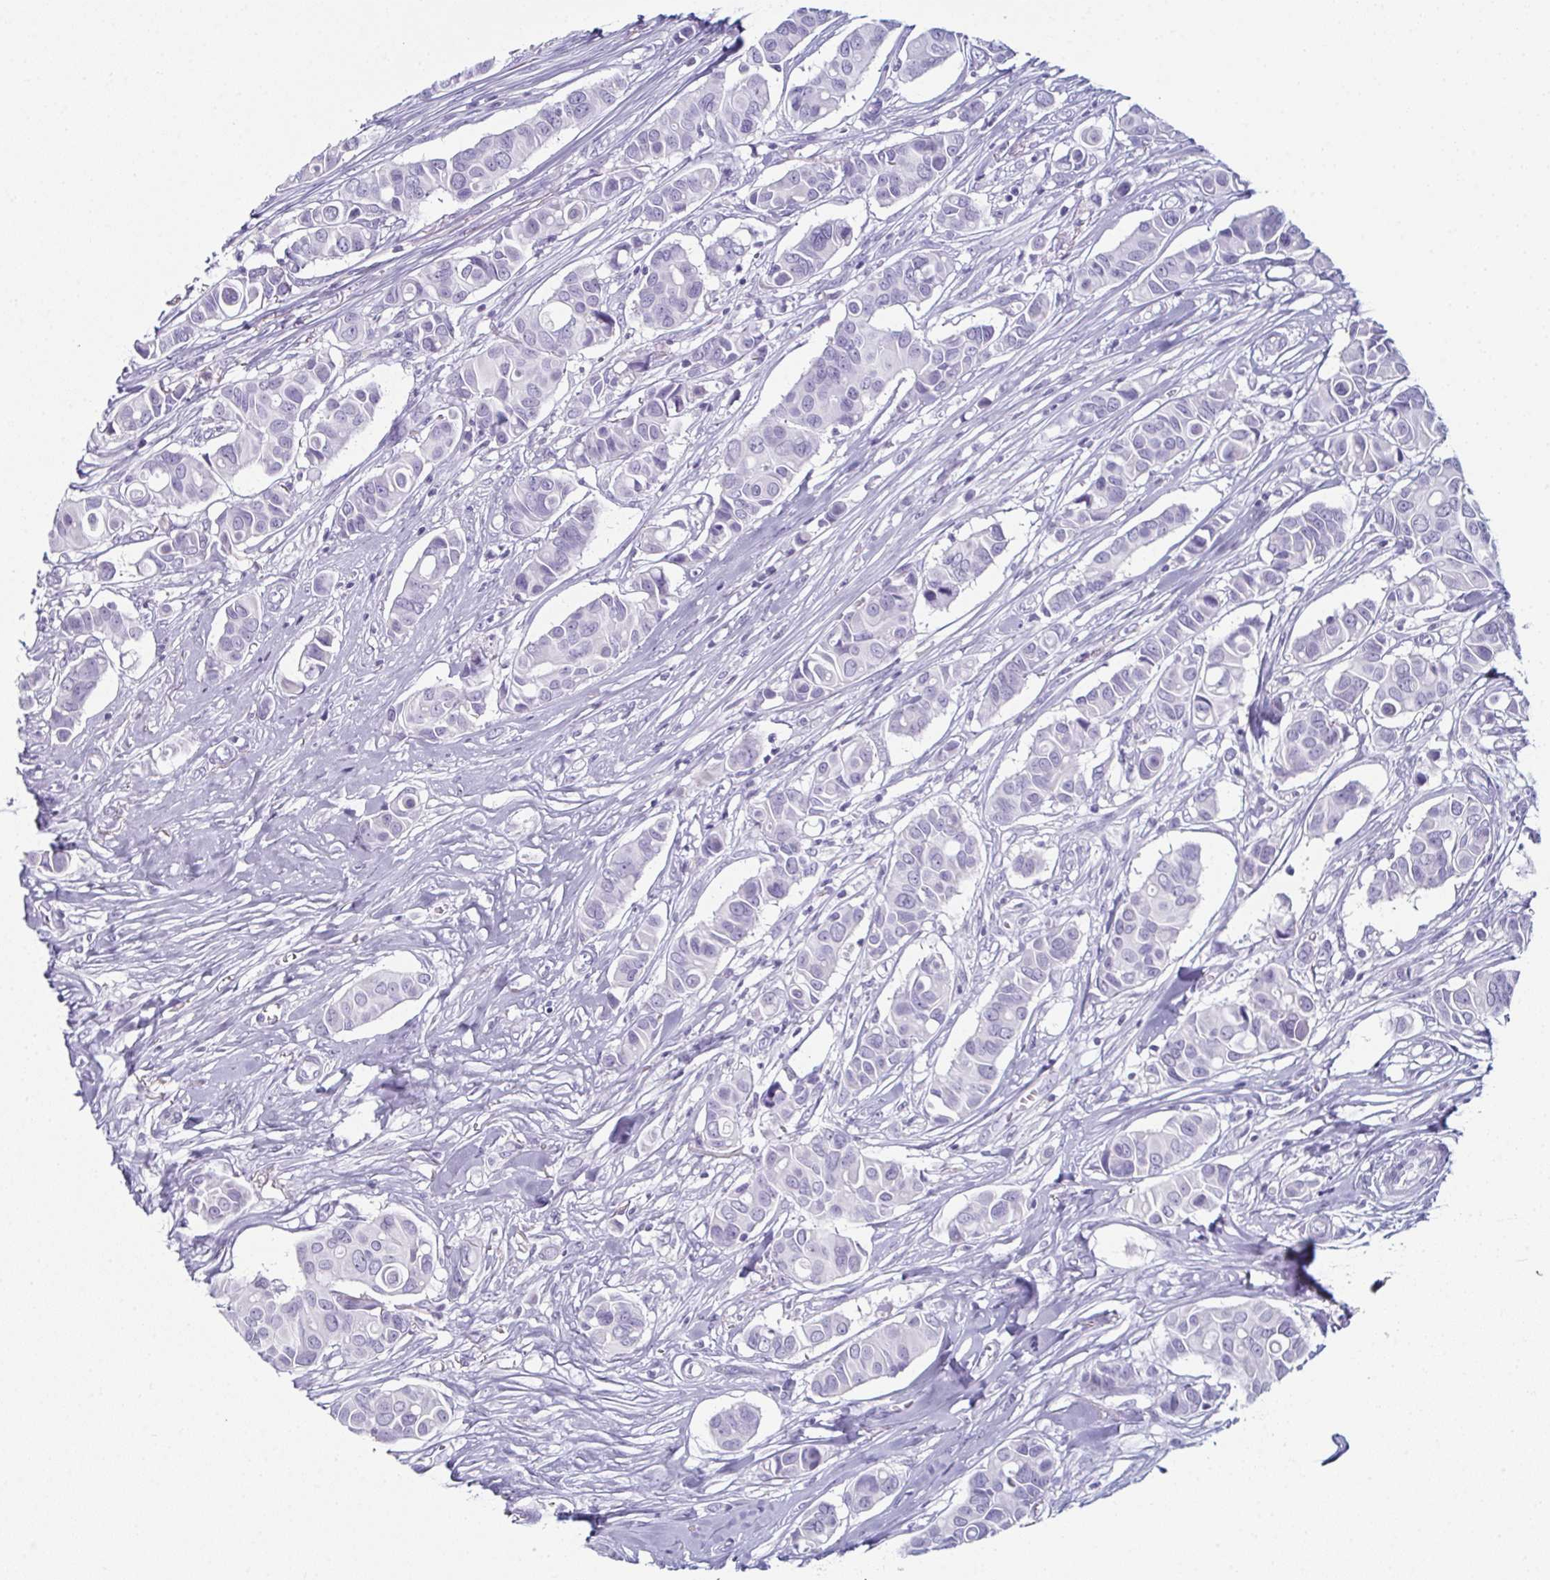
{"staining": {"intensity": "negative", "quantity": "none", "location": "none"}, "tissue": "breast cancer", "cell_type": "Tumor cells", "image_type": "cancer", "snomed": [{"axis": "morphology", "description": "Normal tissue, NOS"}, {"axis": "morphology", "description": "Duct carcinoma"}, {"axis": "topography", "description": "Skin"}, {"axis": "topography", "description": "Breast"}], "caption": "High power microscopy photomicrograph of an immunohistochemistry photomicrograph of infiltrating ductal carcinoma (breast), revealing no significant staining in tumor cells.", "gene": "ENKUR", "patient": {"sex": "female", "age": 54}}